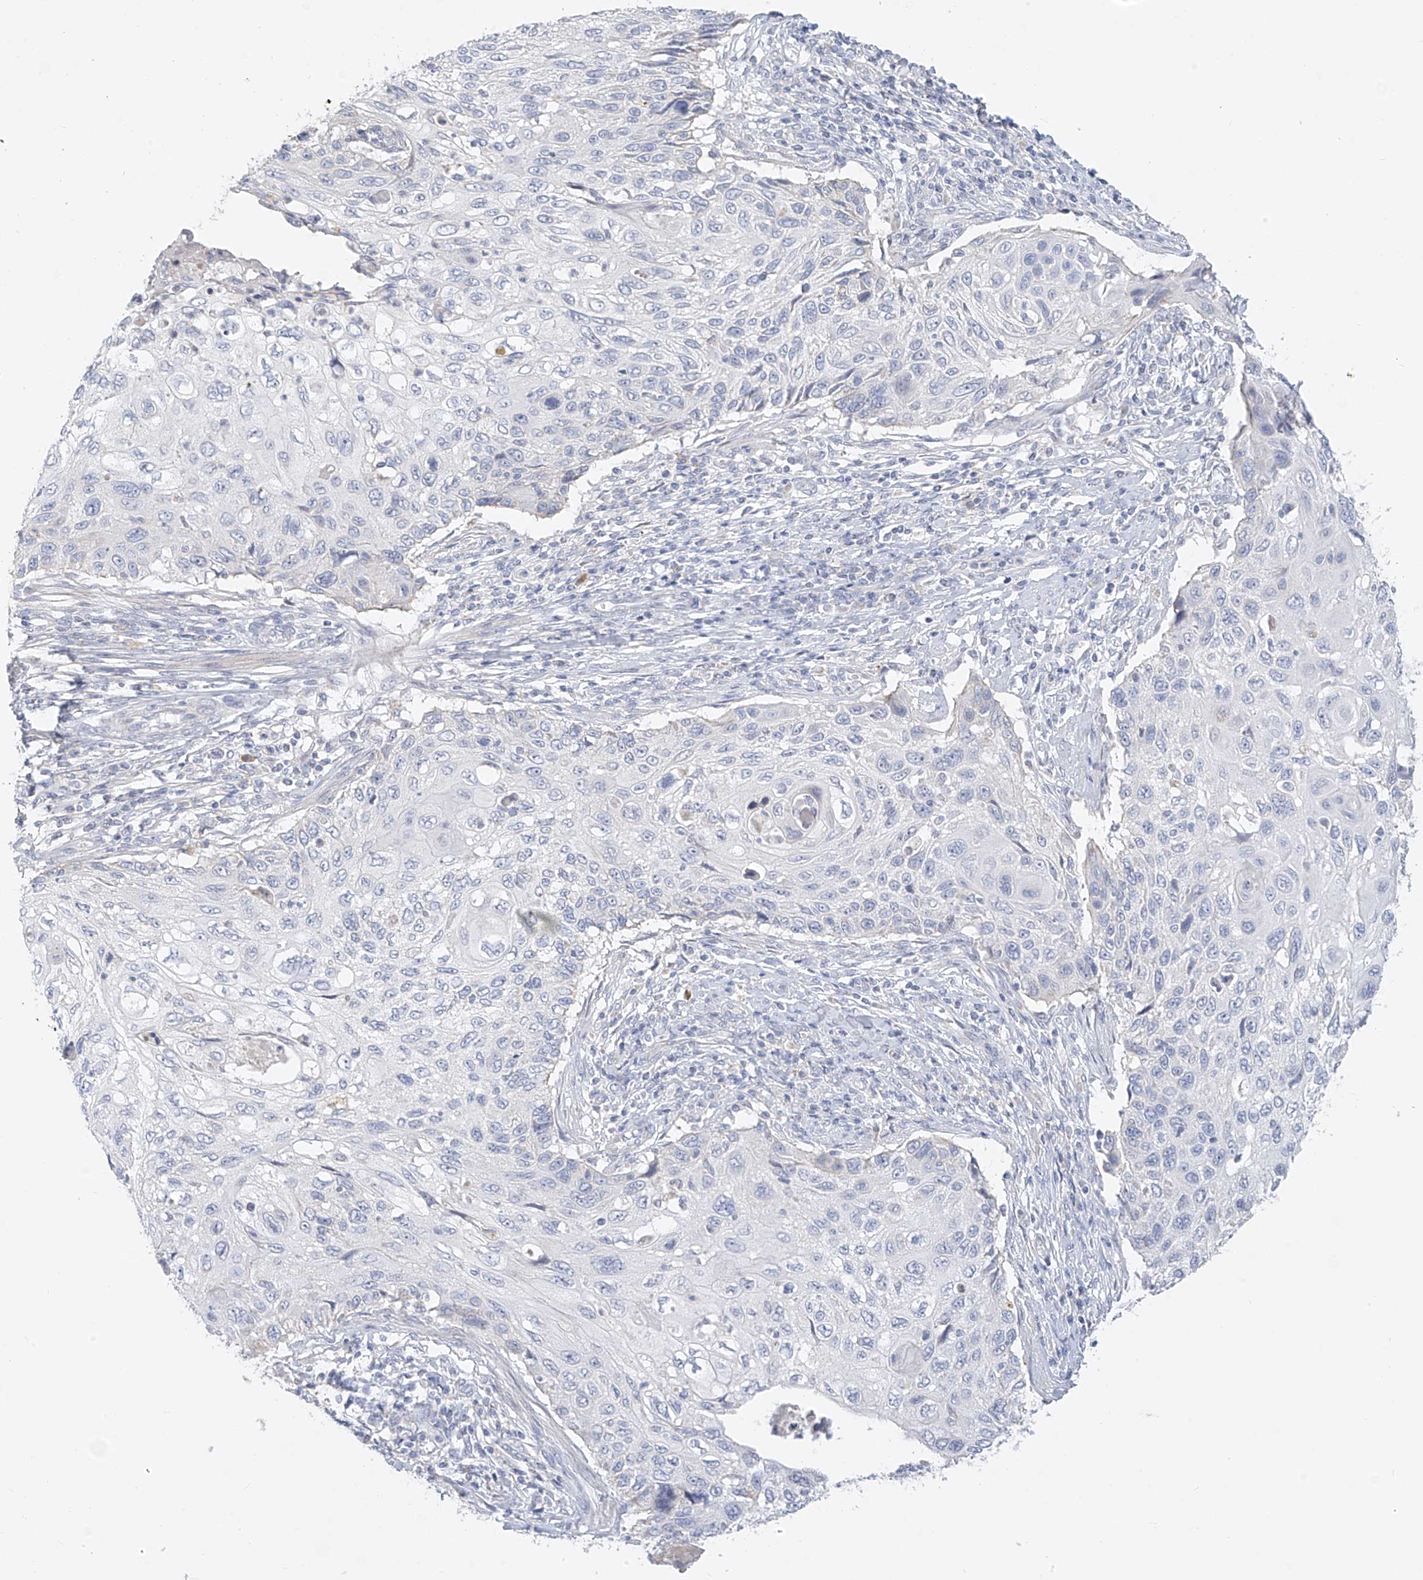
{"staining": {"intensity": "negative", "quantity": "none", "location": "none"}, "tissue": "cervical cancer", "cell_type": "Tumor cells", "image_type": "cancer", "snomed": [{"axis": "morphology", "description": "Squamous cell carcinoma, NOS"}, {"axis": "topography", "description": "Cervix"}], "caption": "DAB (3,3'-diaminobenzidine) immunohistochemical staining of cervical cancer exhibits no significant positivity in tumor cells. (IHC, brightfield microscopy, high magnification).", "gene": "ZNF404", "patient": {"sex": "female", "age": 70}}